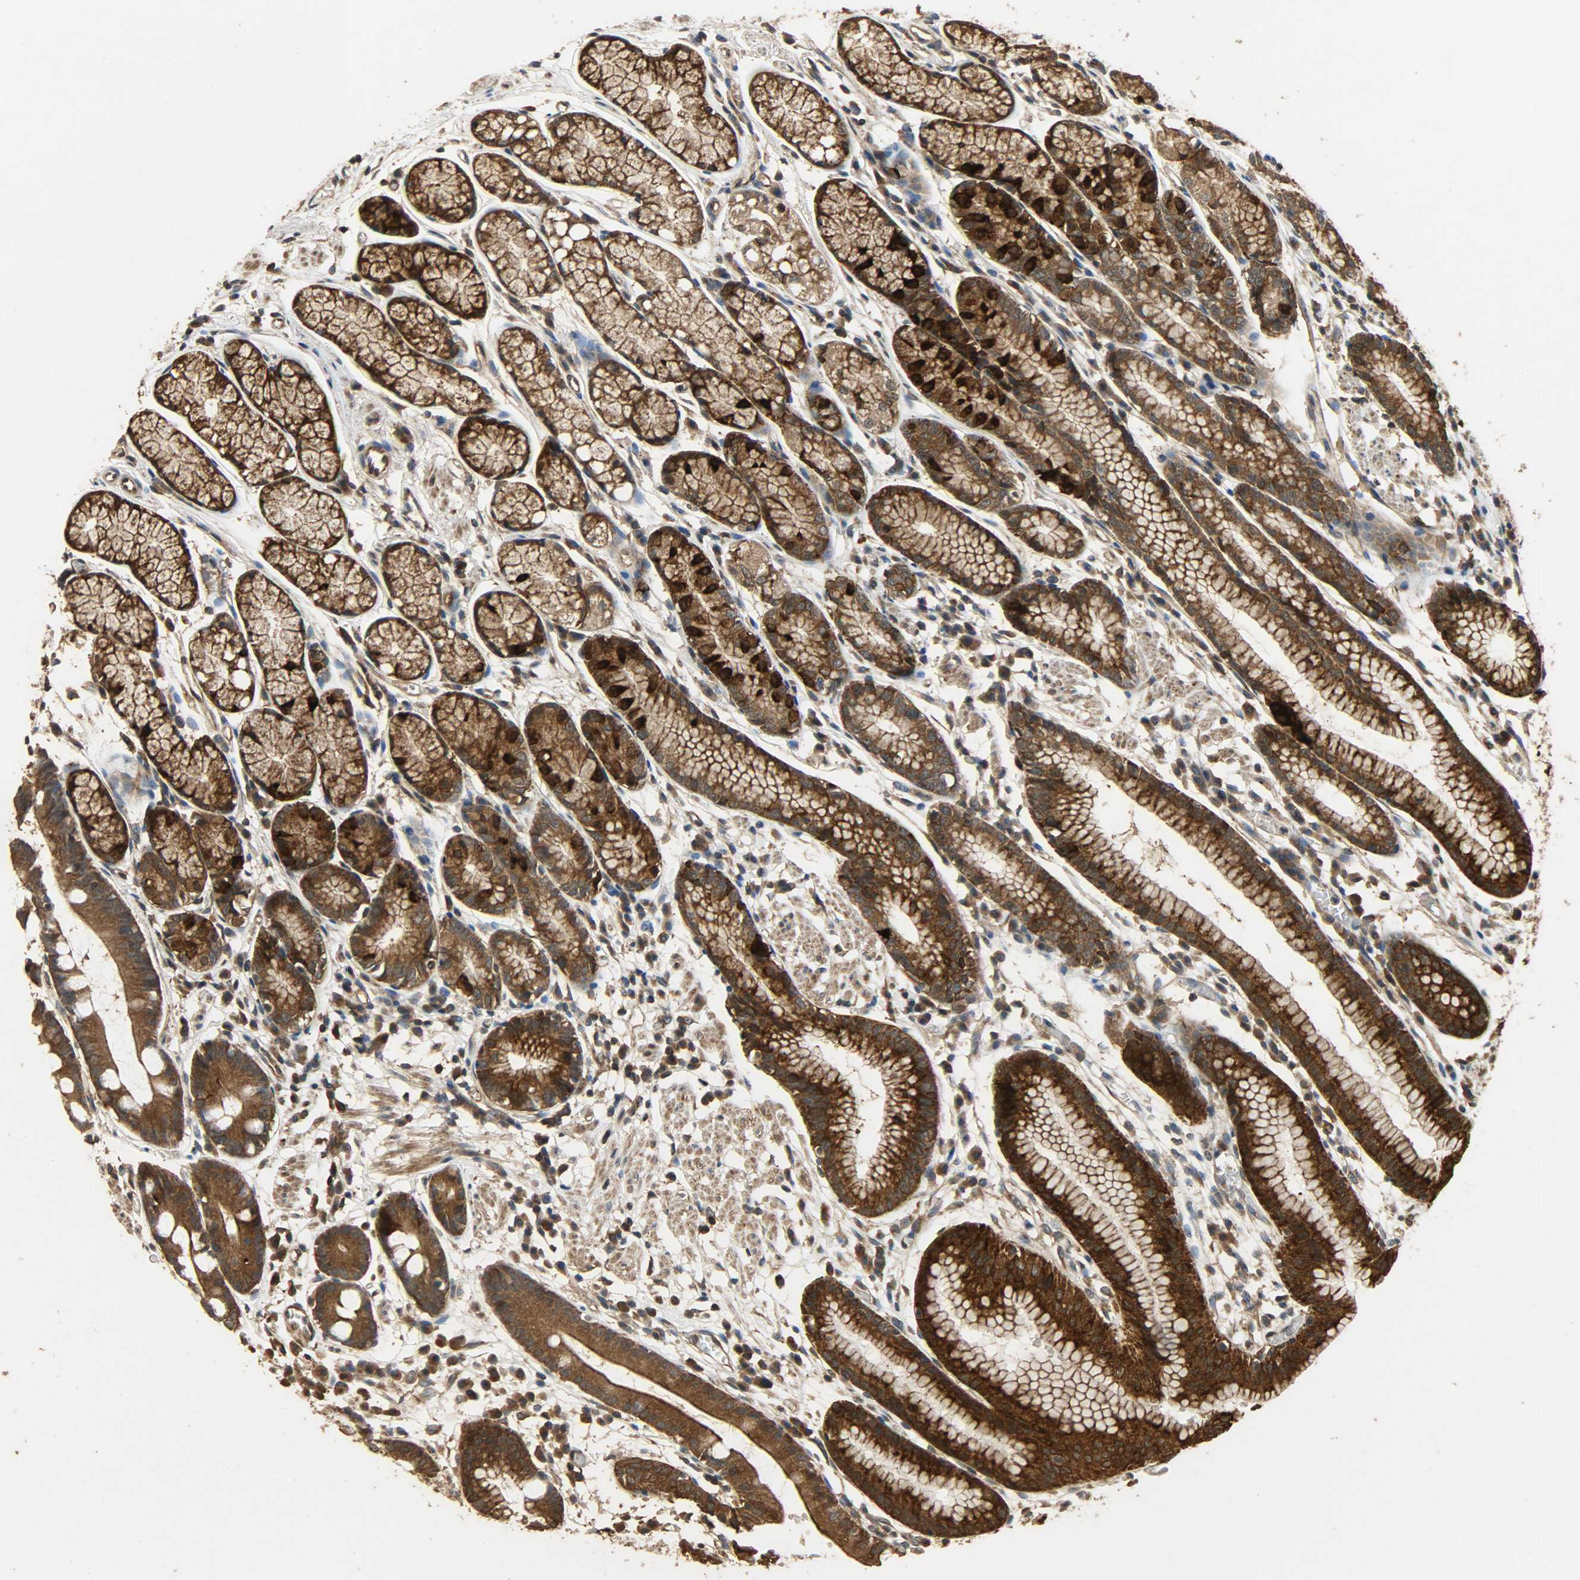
{"staining": {"intensity": "strong", "quantity": ">75%", "location": "cytoplasmic/membranous"}, "tissue": "stomach", "cell_type": "Glandular cells", "image_type": "normal", "snomed": [{"axis": "morphology", "description": "Normal tissue, NOS"}, {"axis": "morphology", "description": "Inflammation, NOS"}, {"axis": "topography", "description": "Stomach, lower"}], "caption": "Immunohistochemistry of normal stomach reveals high levels of strong cytoplasmic/membranous positivity in approximately >75% of glandular cells.", "gene": "CDKN2C", "patient": {"sex": "male", "age": 59}}